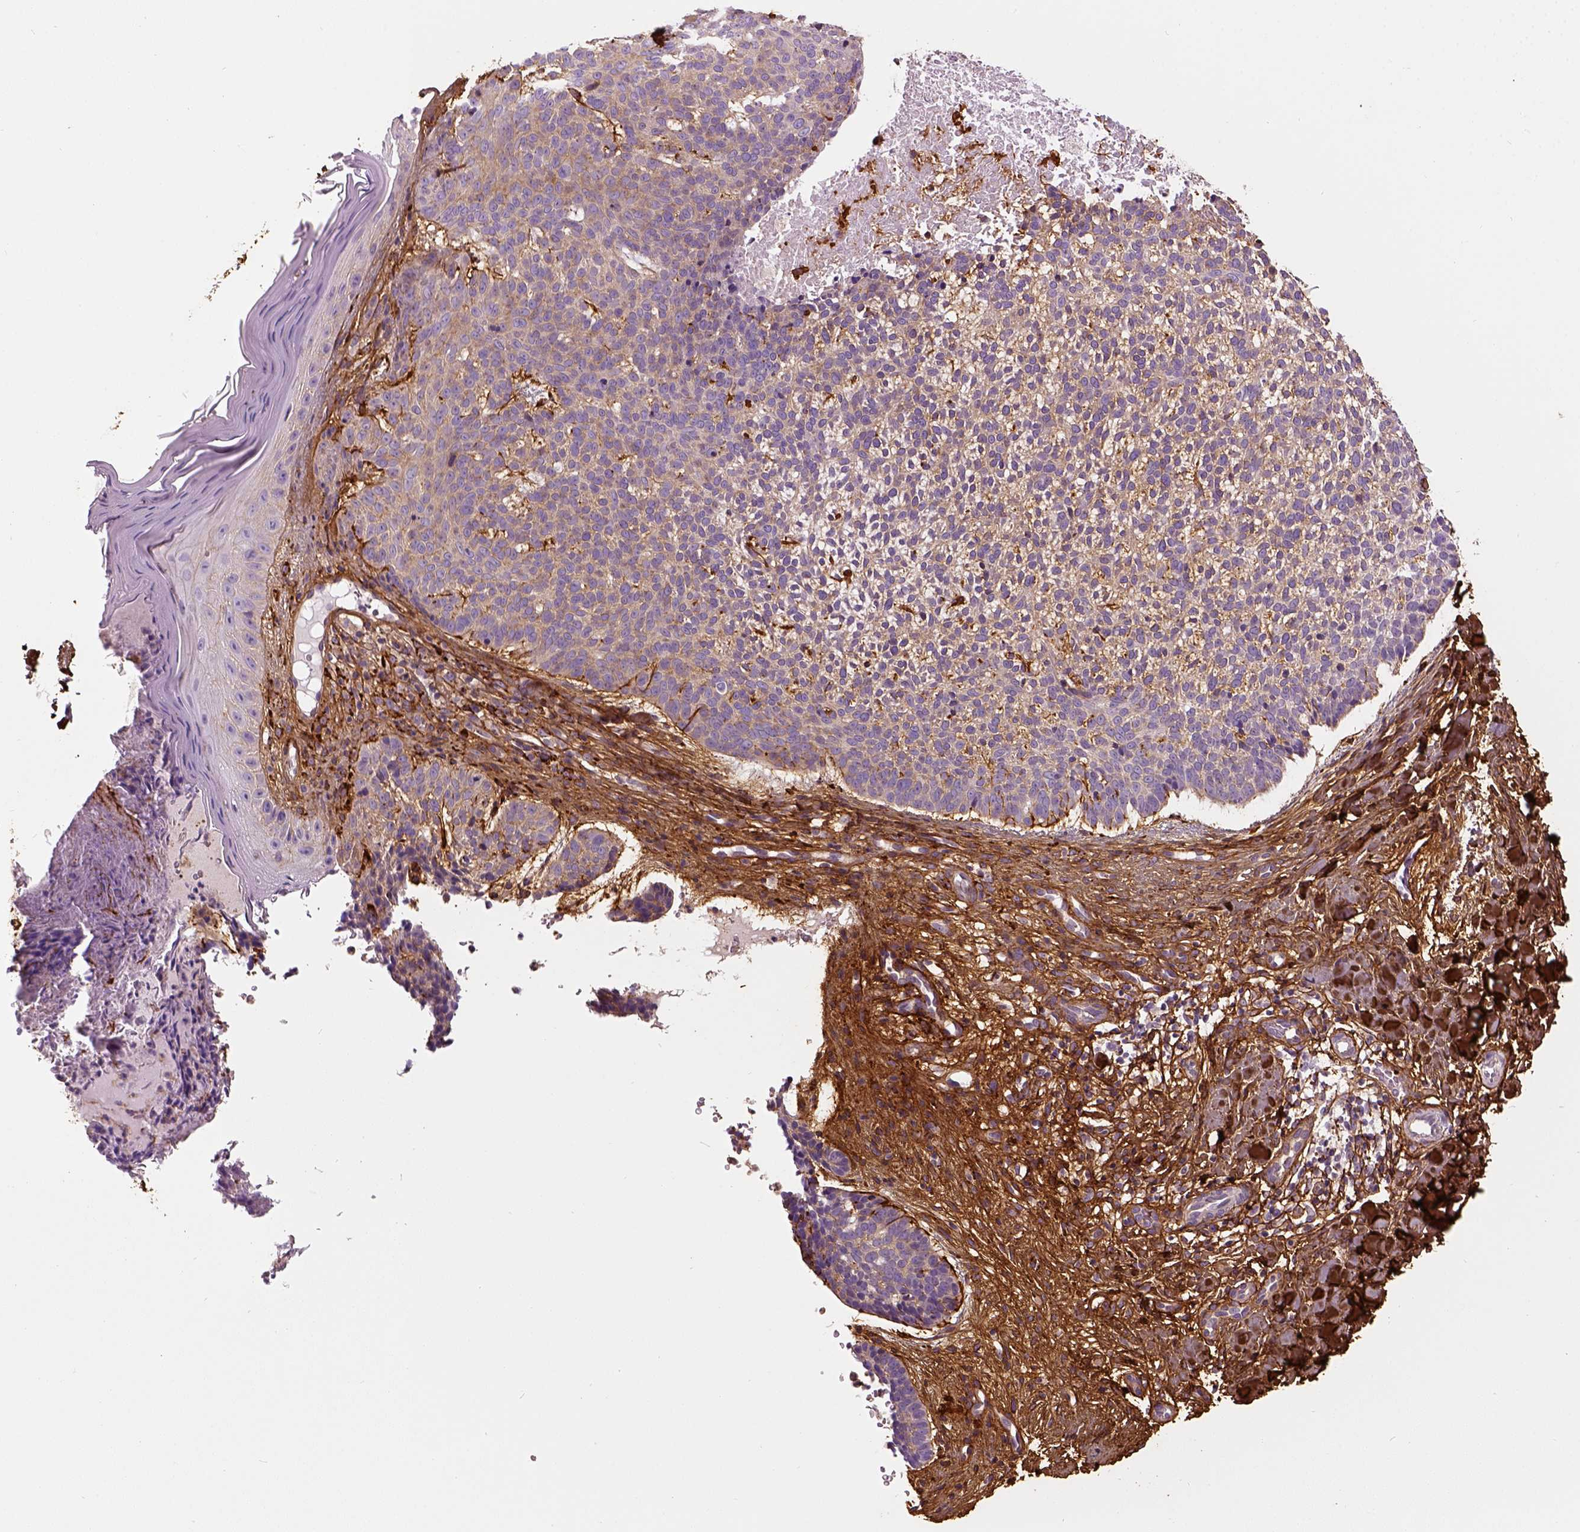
{"staining": {"intensity": "weak", "quantity": ">75%", "location": "cytoplasmic/membranous"}, "tissue": "skin cancer", "cell_type": "Tumor cells", "image_type": "cancer", "snomed": [{"axis": "morphology", "description": "Basal cell carcinoma"}, {"axis": "topography", "description": "Skin"}], "caption": "Human skin basal cell carcinoma stained for a protein (brown) reveals weak cytoplasmic/membranous positive positivity in approximately >75% of tumor cells.", "gene": "COL6A2", "patient": {"sex": "male", "age": 64}}